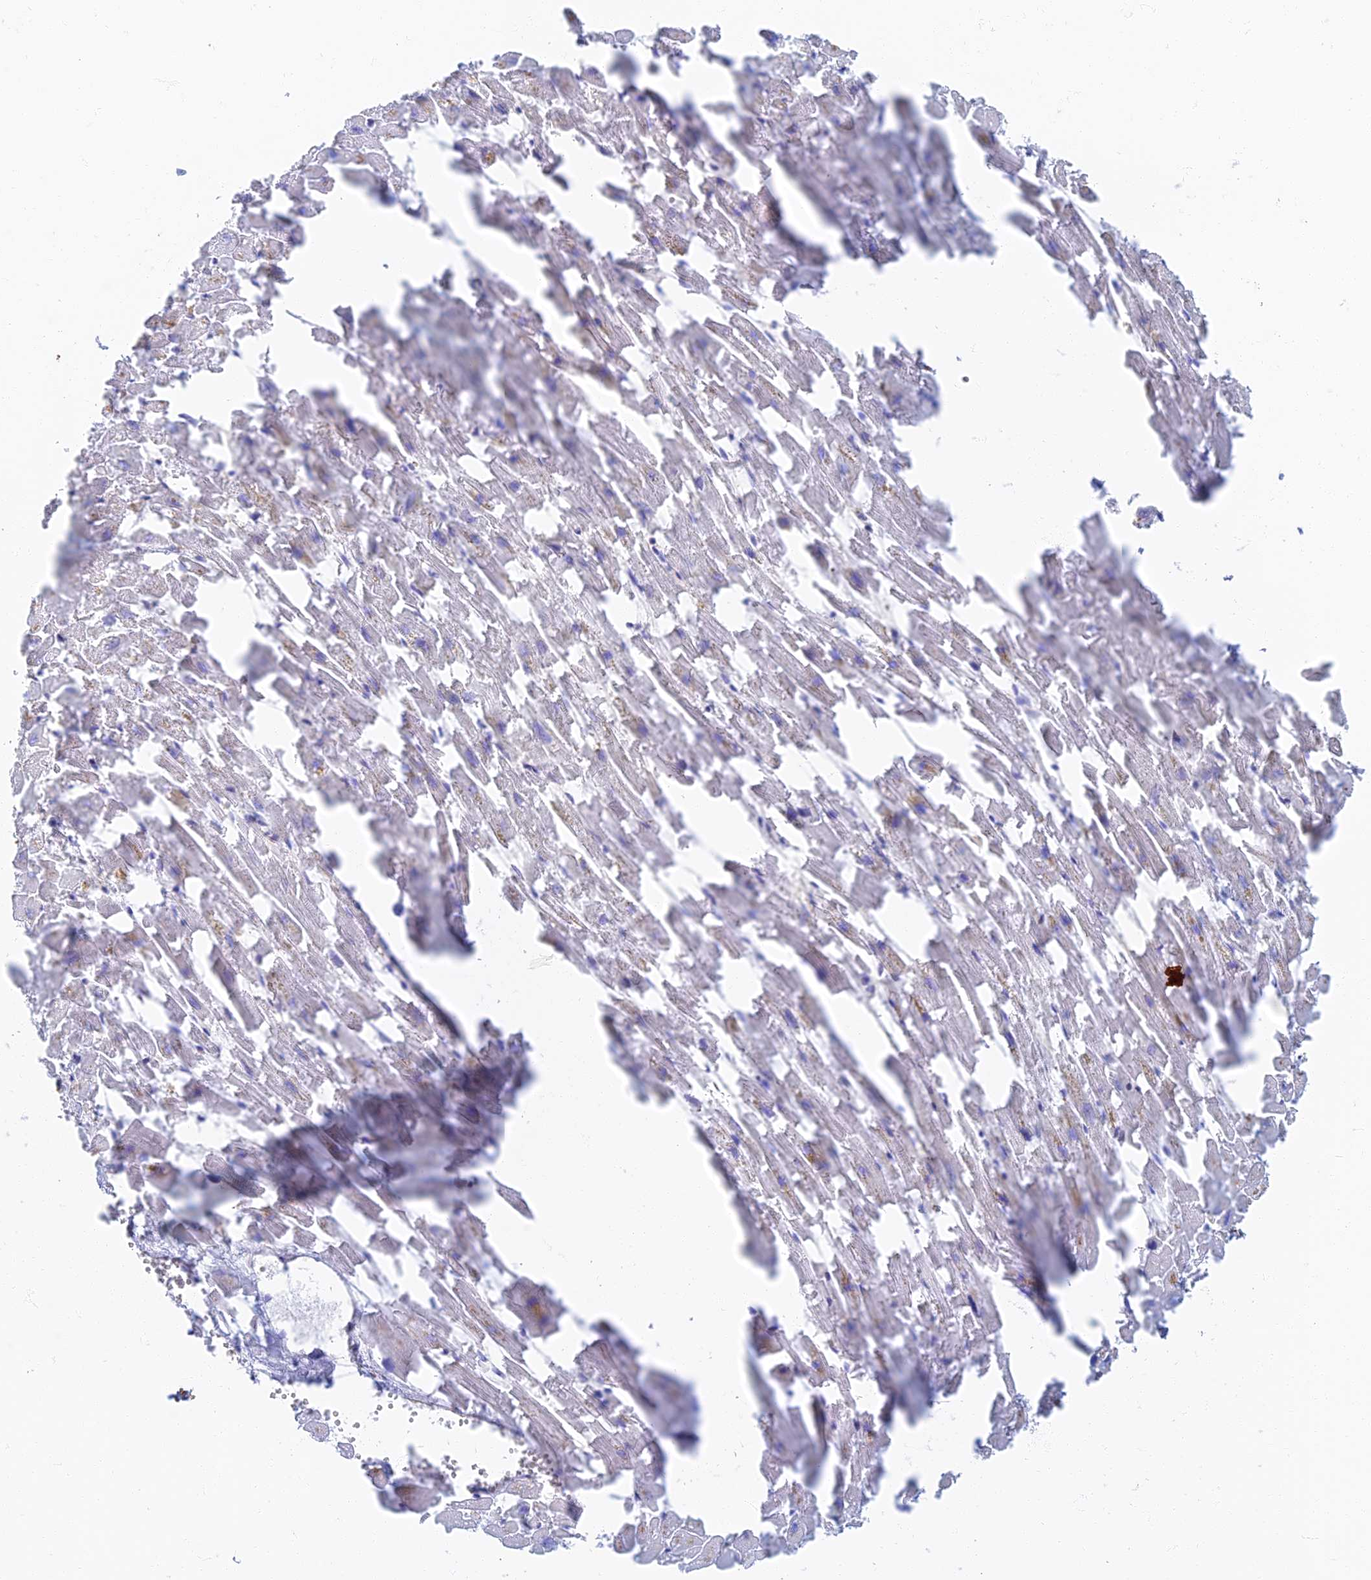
{"staining": {"intensity": "negative", "quantity": "none", "location": "none"}, "tissue": "heart muscle", "cell_type": "Cardiomyocytes", "image_type": "normal", "snomed": [{"axis": "morphology", "description": "Normal tissue, NOS"}, {"axis": "topography", "description": "Heart"}], "caption": "Immunohistochemistry (IHC) image of unremarkable heart muscle: human heart muscle stained with DAB (3,3'-diaminobenzidine) displays no significant protein positivity in cardiomyocytes. (IHC, brightfield microscopy, high magnification).", "gene": "RMC1", "patient": {"sex": "female", "age": 64}}